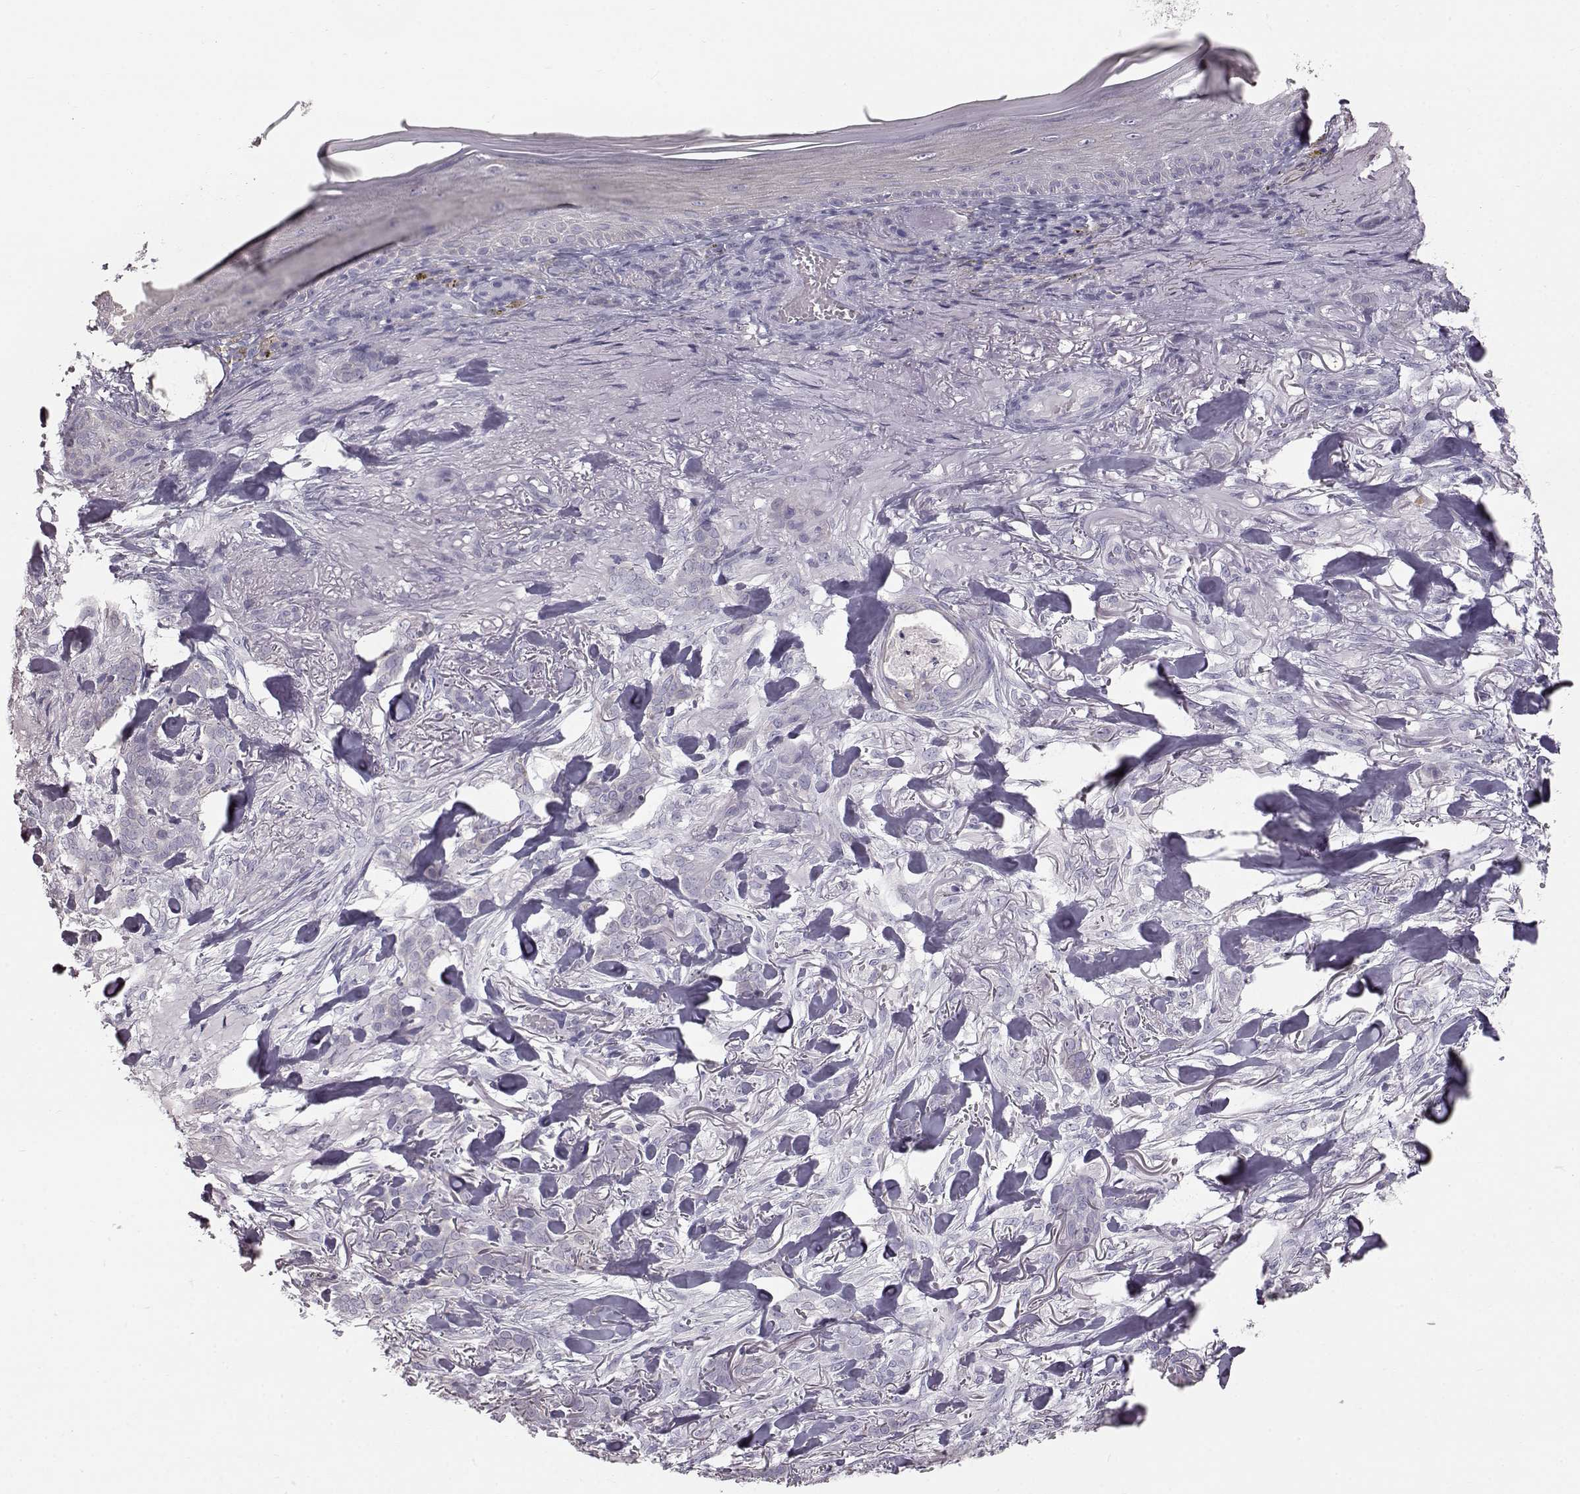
{"staining": {"intensity": "negative", "quantity": "none", "location": "none"}, "tissue": "skin cancer", "cell_type": "Tumor cells", "image_type": "cancer", "snomed": [{"axis": "morphology", "description": "Basal cell carcinoma"}, {"axis": "topography", "description": "Skin"}], "caption": "A histopathology image of skin basal cell carcinoma stained for a protein displays no brown staining in tumor cells.", "gene": "KRT33A", "patient": {"sex": "female", "age": 61}}